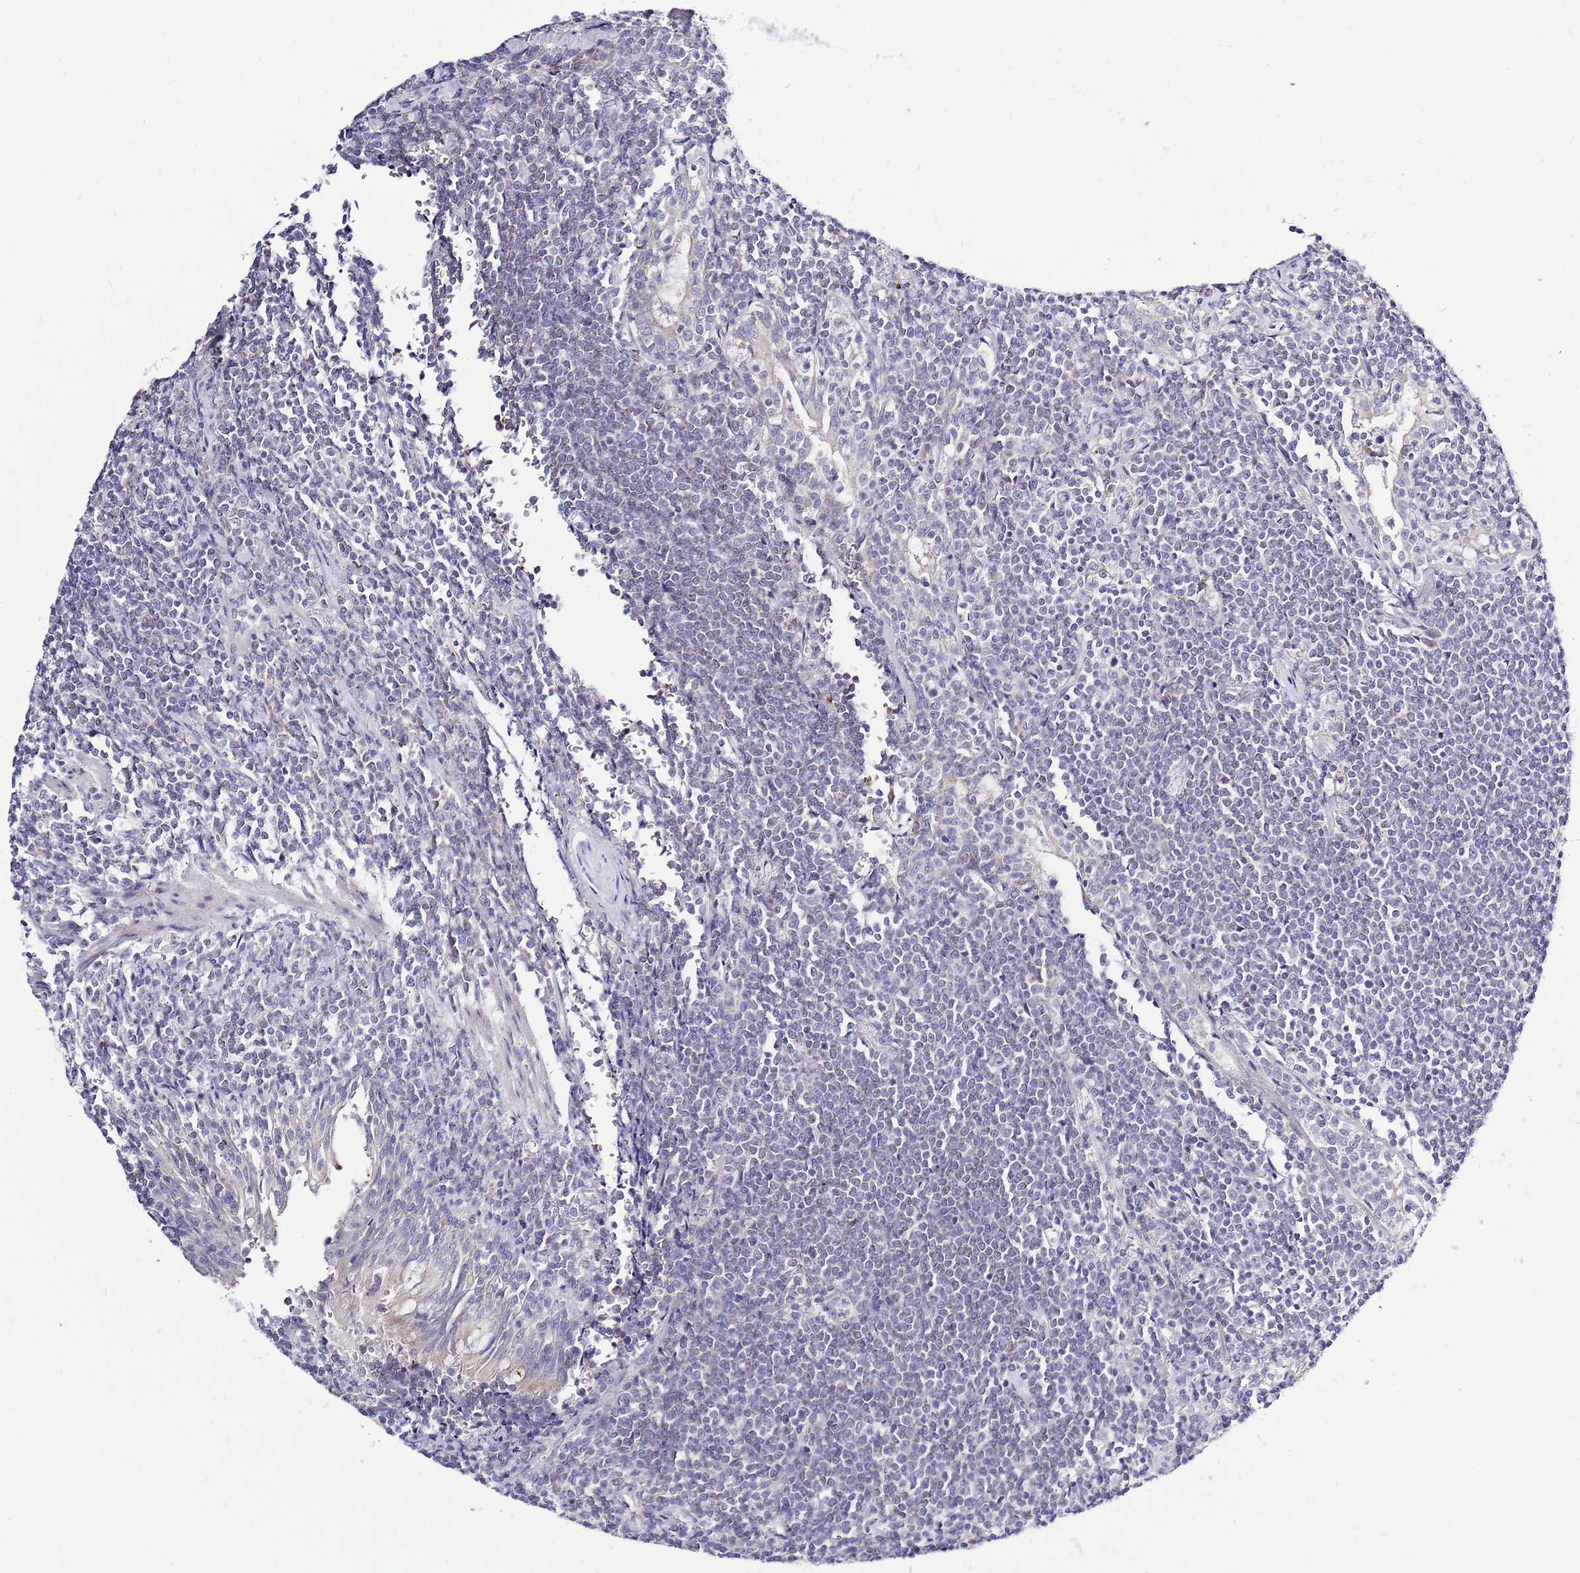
{"staining": {"intensity": "weak", "quantity": "<25%", "location": "cytoplasmic/membranous"}, "tissue": "lymphoma", "cell_type": "Tumor cells", "image_type": "cancer", "snomed": [{"axis": "morphology", "description": "Malignant lymphoma, non-Hodgkin's type, Low grade"}, {"axis": "topography", "description": "Lung"}], "caption": "Immunohistochemical staining of human lymphoma demonstrates no significant staining in tumor cells.", "gene": "IGF1R", "patient": {"sex": "female", "age": 71}}